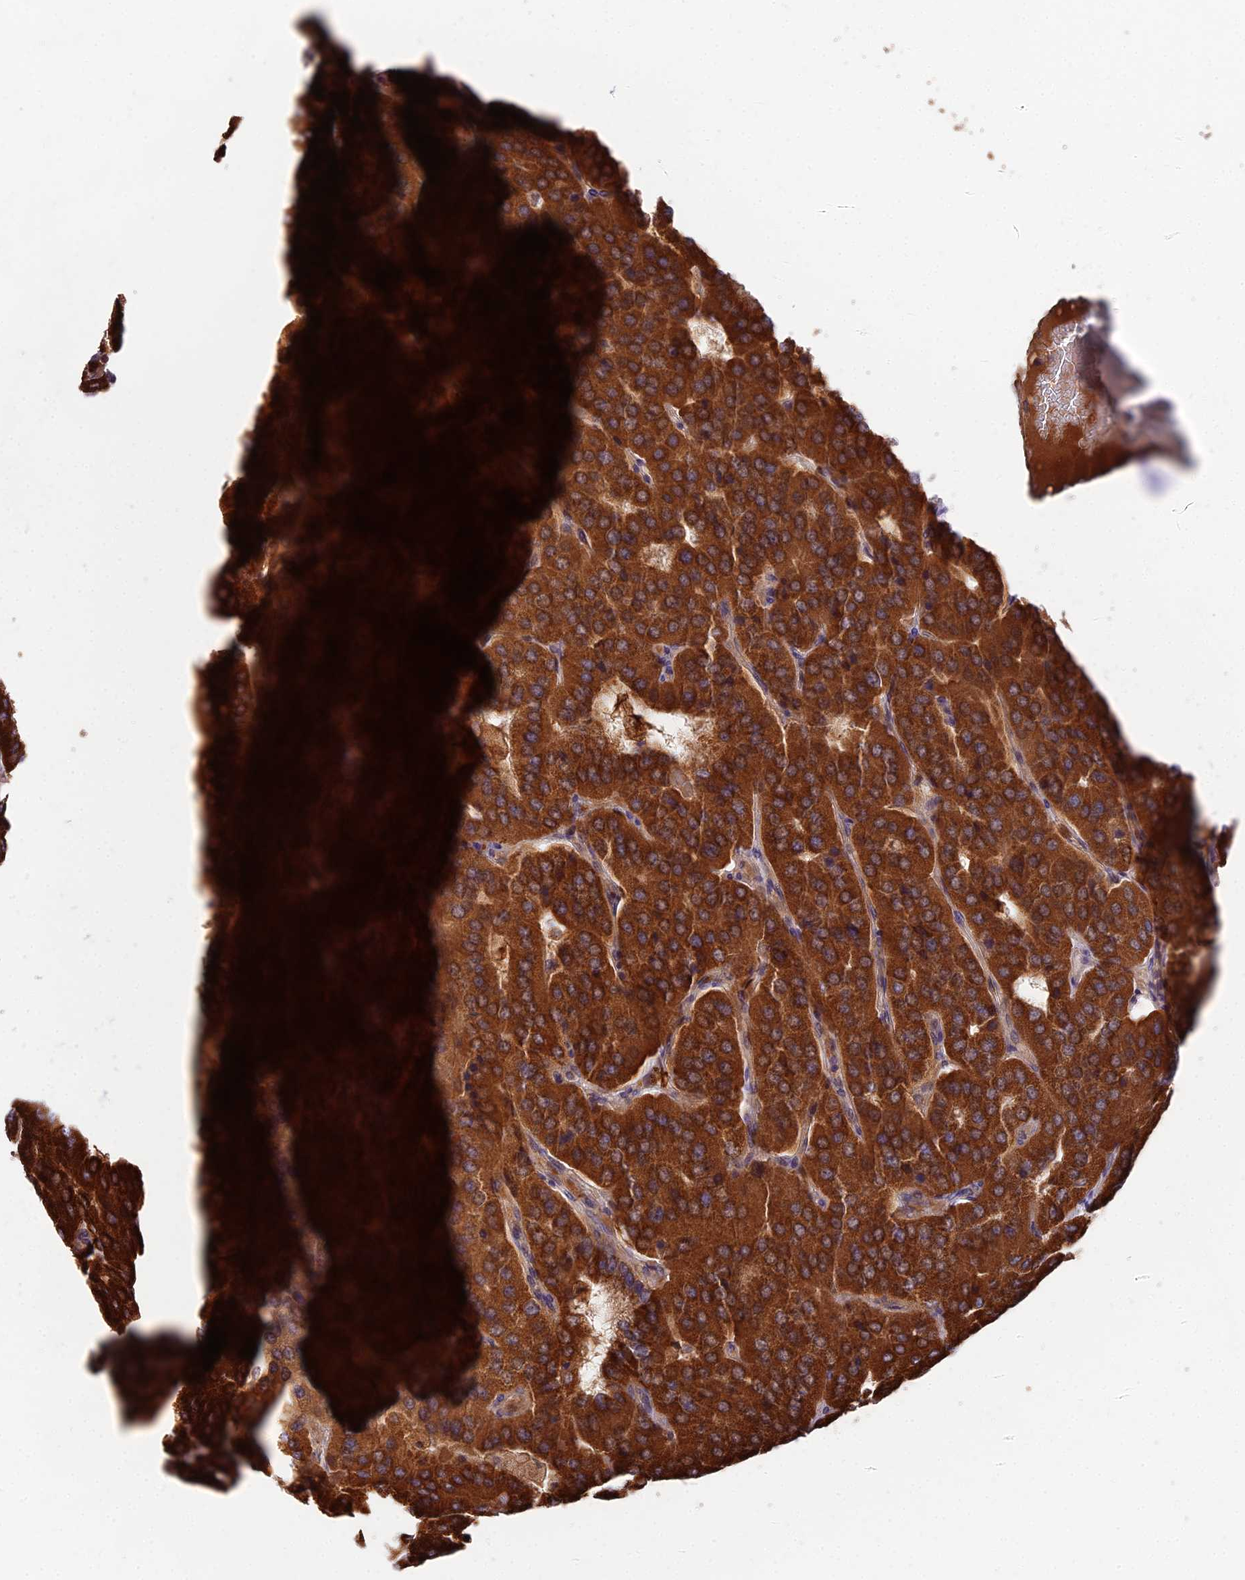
{"staining": {"intensity": "strong", "quantity": ">75%", "location": "cytoplasmic/membranous"}, "tissue": "parathyroid gland", "cell_type": "Glandular cells", "image_type": "normal", "snomed": [{"axis": "morphology", "description": "Normal tissue, NOS"}, {"axis": "morphology", "description": "Adenoma, NOS"}, {"axis": "topography", "description": "Parathyroid gland"}], "caption": "This is an image of IHC staining of benign parathyroid gland, which shows strong positivity in the cytoplasmic/membranous of glandular cells.", "gene": "IFT22", "patient": {"sex": "female", "age": 86}}